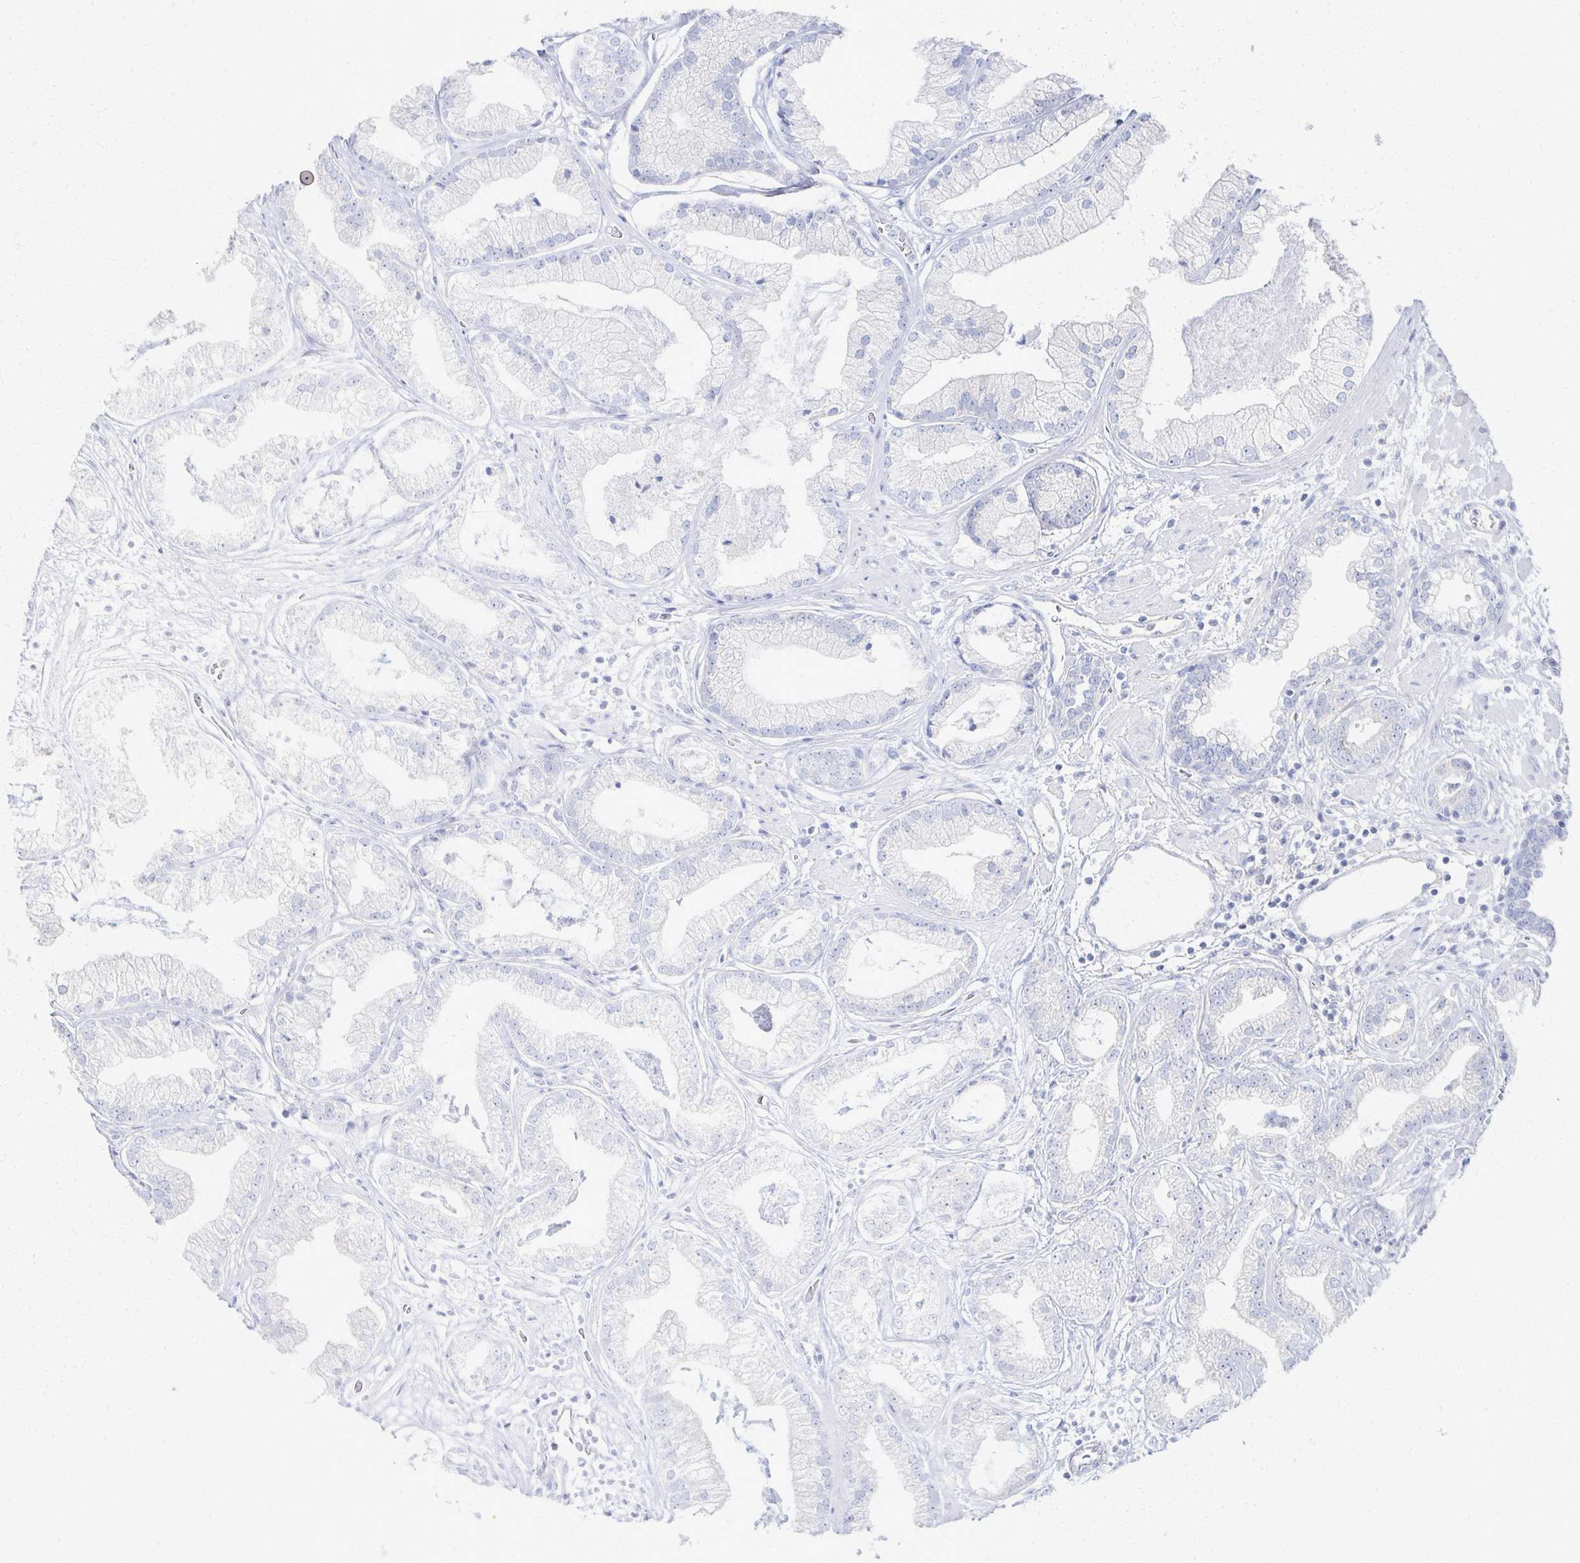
{"staining": {"intensity": "negative", "quantity": "none", "location": "none"}, "tissue": "prostate cancer", "cell_type": "Tumor cells", "image_type": "cancer", "snomed": [{"axis": "morphology", "description": "Adenocarcinoma, Low grade"}, {"axis": "topography", "description": "Prostate"}], "caption": "This is an immunohistochemistry (IHC) histopathology image of human prostate adenocarcinoma (low-grade). There is no expression in tumor cells.", "gene": "PRR20A", "patient": {"sex": "male", "age": 62}}